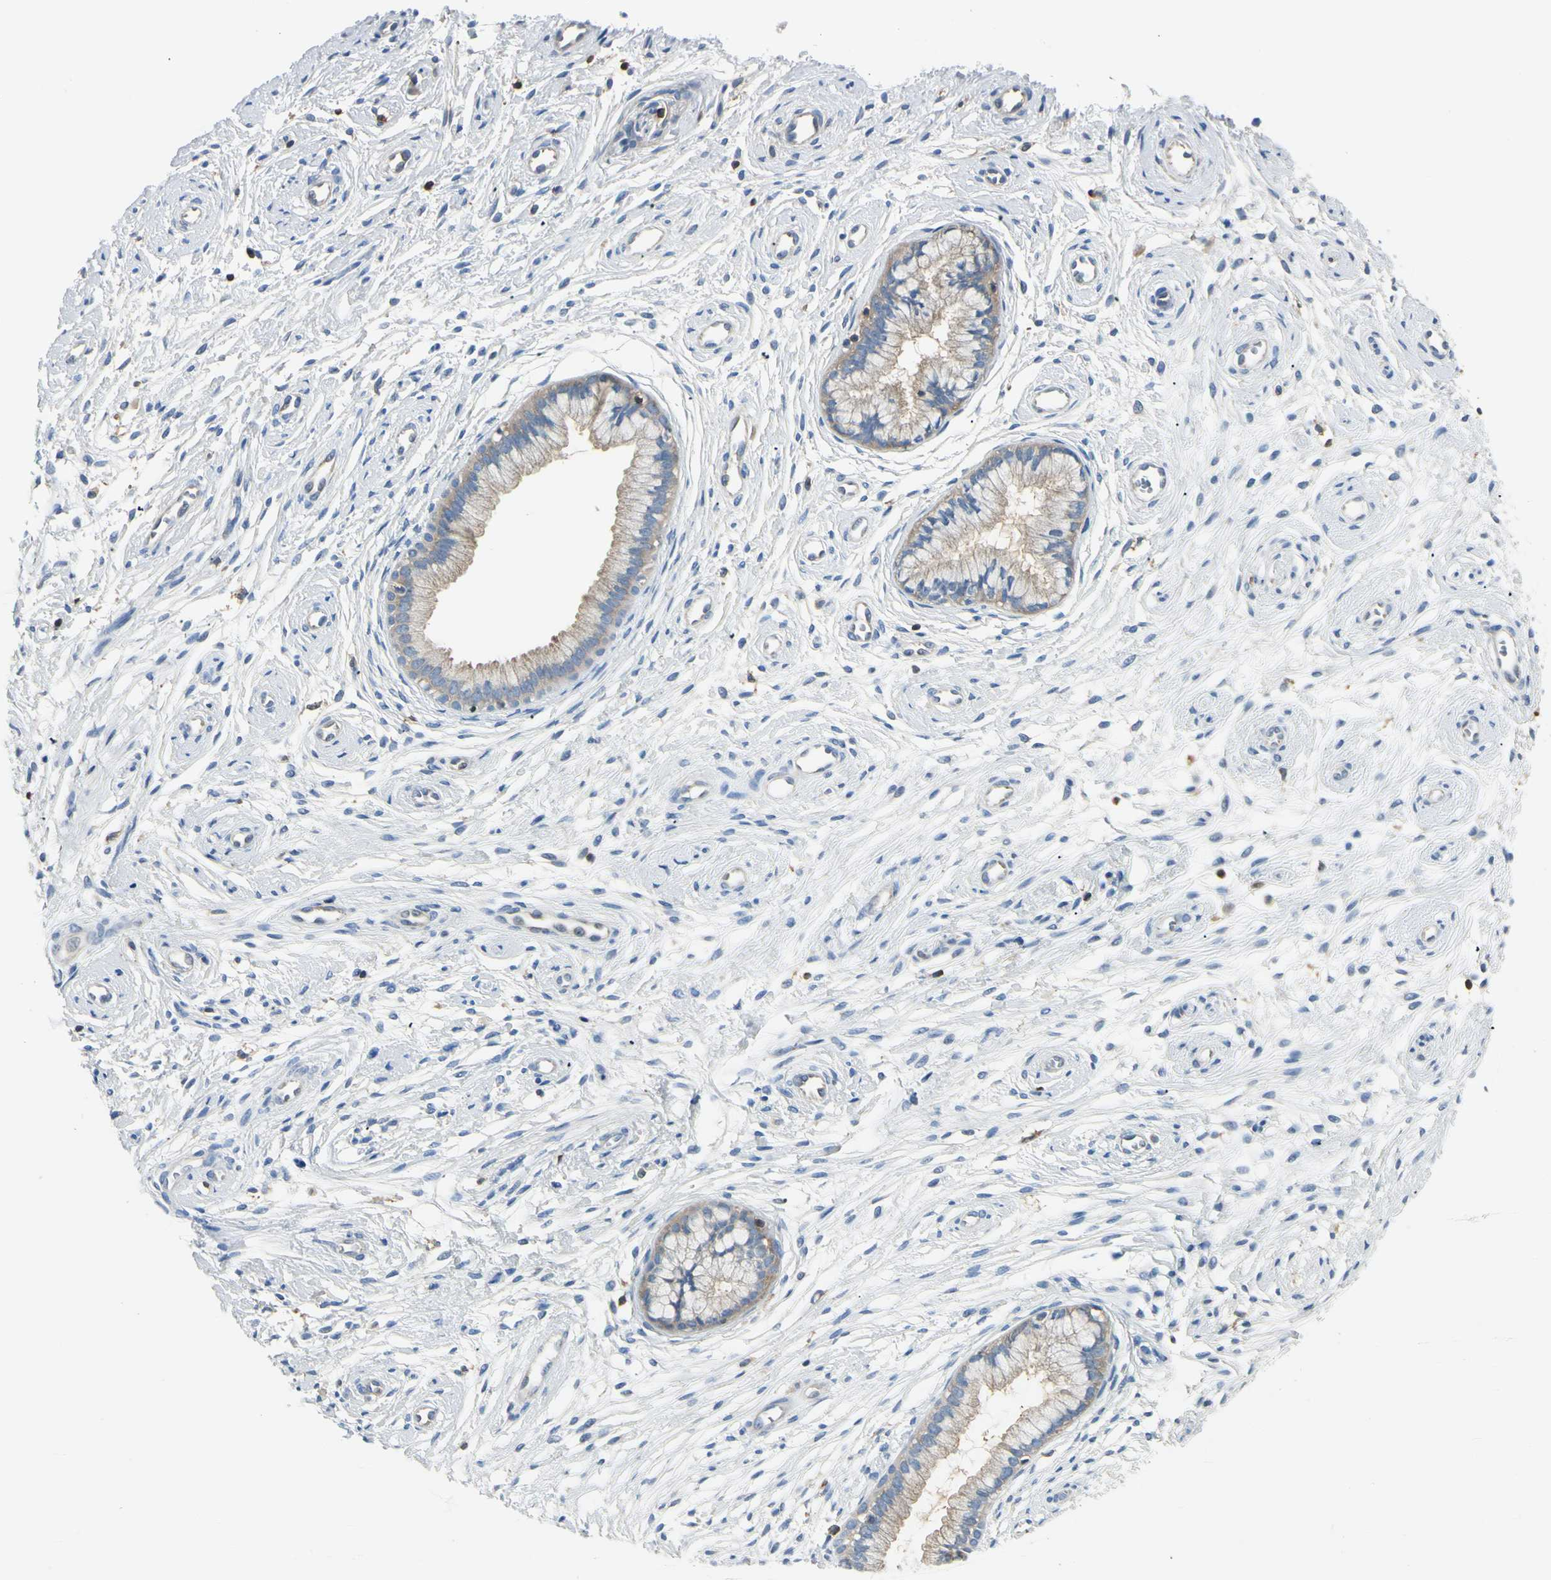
{"staining": {"intensity": "weak", "quantity": ">75%", "location": "cytoplasmic/membranous"}, "tissue": "cervix", "cell_type": "Glandular cells", "image_type": "normal", "snomed": [{"axis": "morphology", "description": "Normal tissue, NOS"}, {"axis": "topography", "description": "Cervix"}], "caption": "Human cervix stained for a protein (brown) reveals weak cytoplasmic/membranous positive expression in approximately >75% of glandular cells.", "gene": "CAPZA2", "patient": {"sex": "female", "age": 39}}